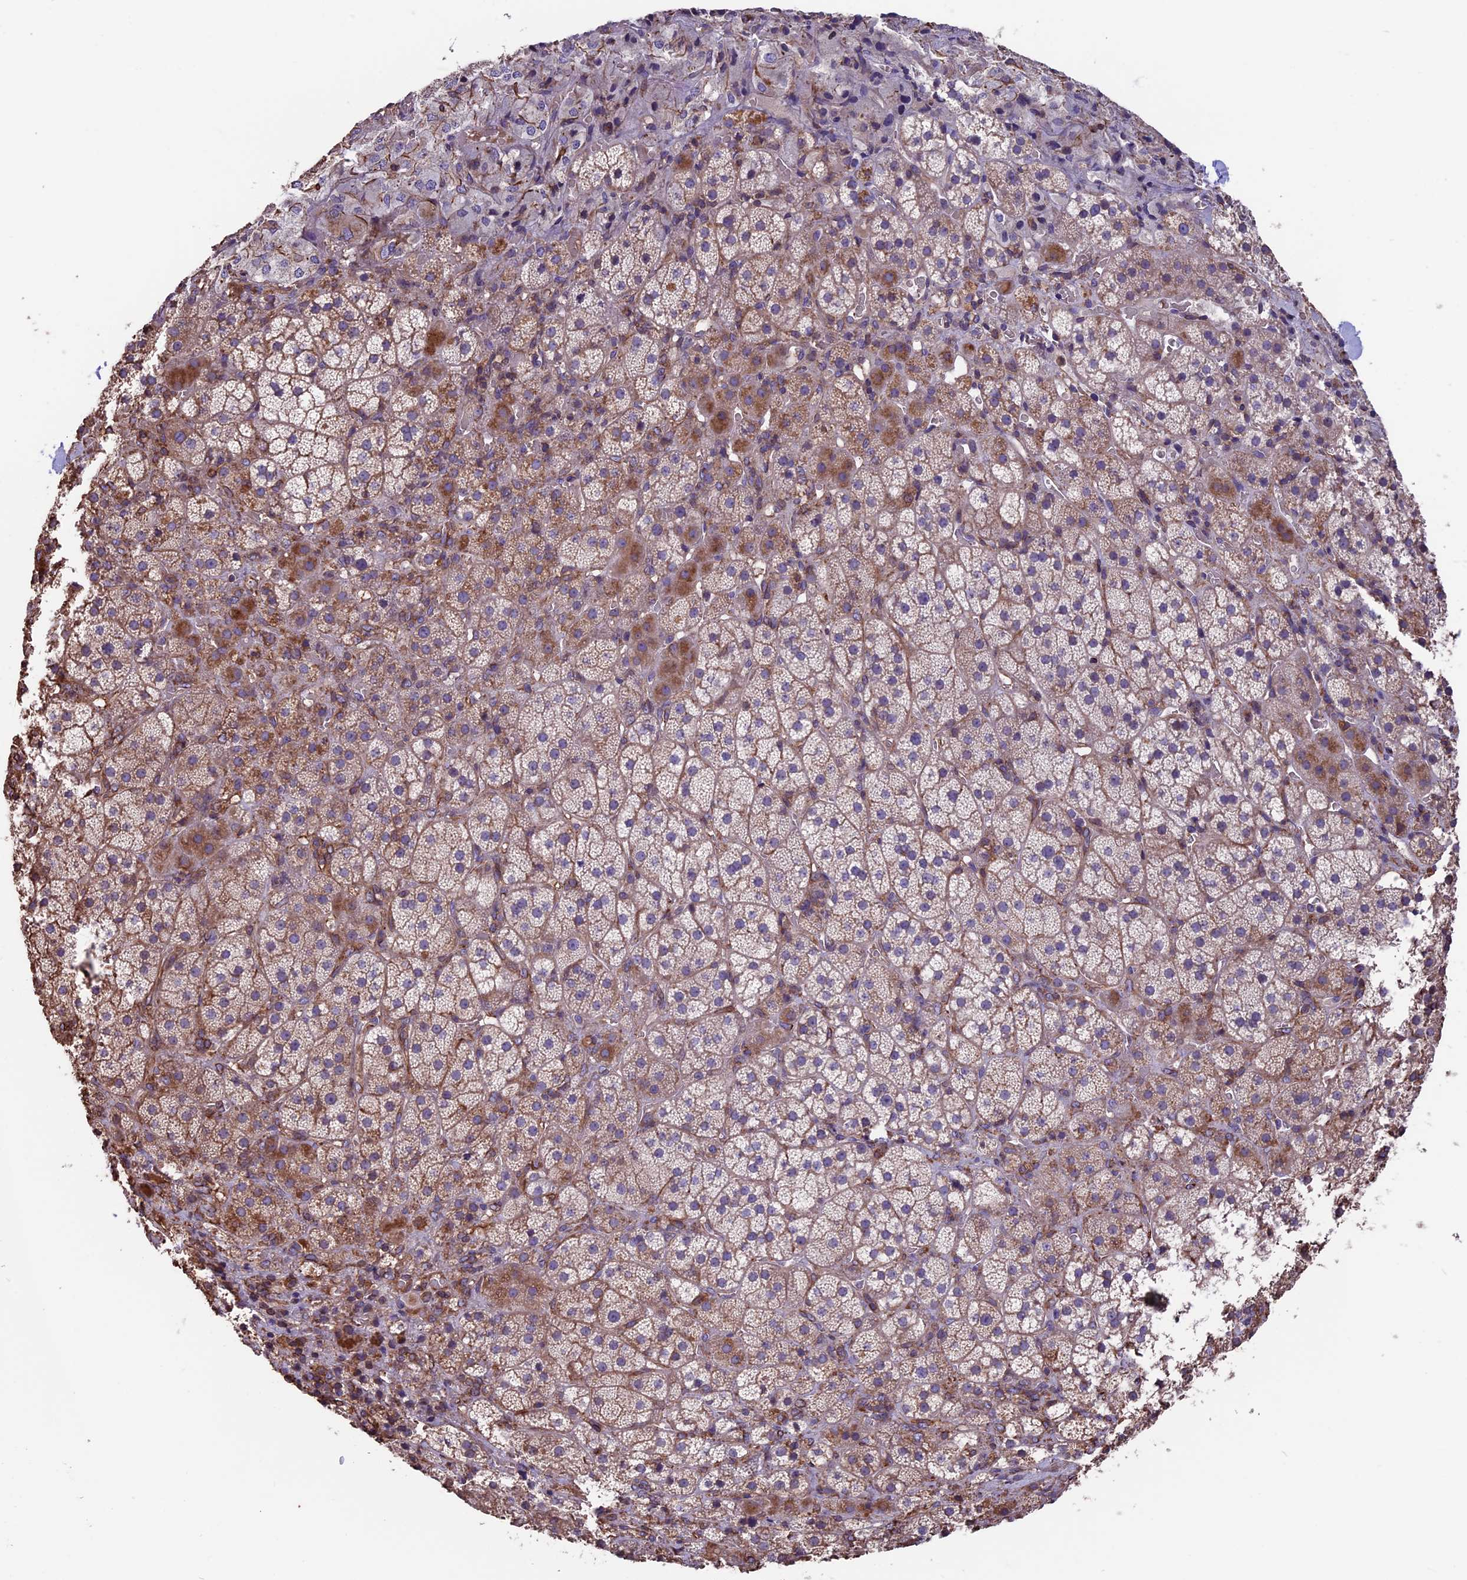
{"staining": {"intensity": "moderate", "quantity": "<25%", "location": "cytoplasmic/membranous"}, "tissue": "adrenal gland", "cell_type": "Glandular cells", "image_type": "normal", "snomed": [{"axis": "morphology", "description": "Normal tissue, NOS"}, {"axis": "topography", "description": "Adrenal gland"}], "caption": "Protein expression analysis of benign human adrenal gland reveals moderate cytoplasmic/membranous expression in about <25% of glandular cells.", "gene": "SEH1L", "patient": {"sex": "female", "age": 44}}